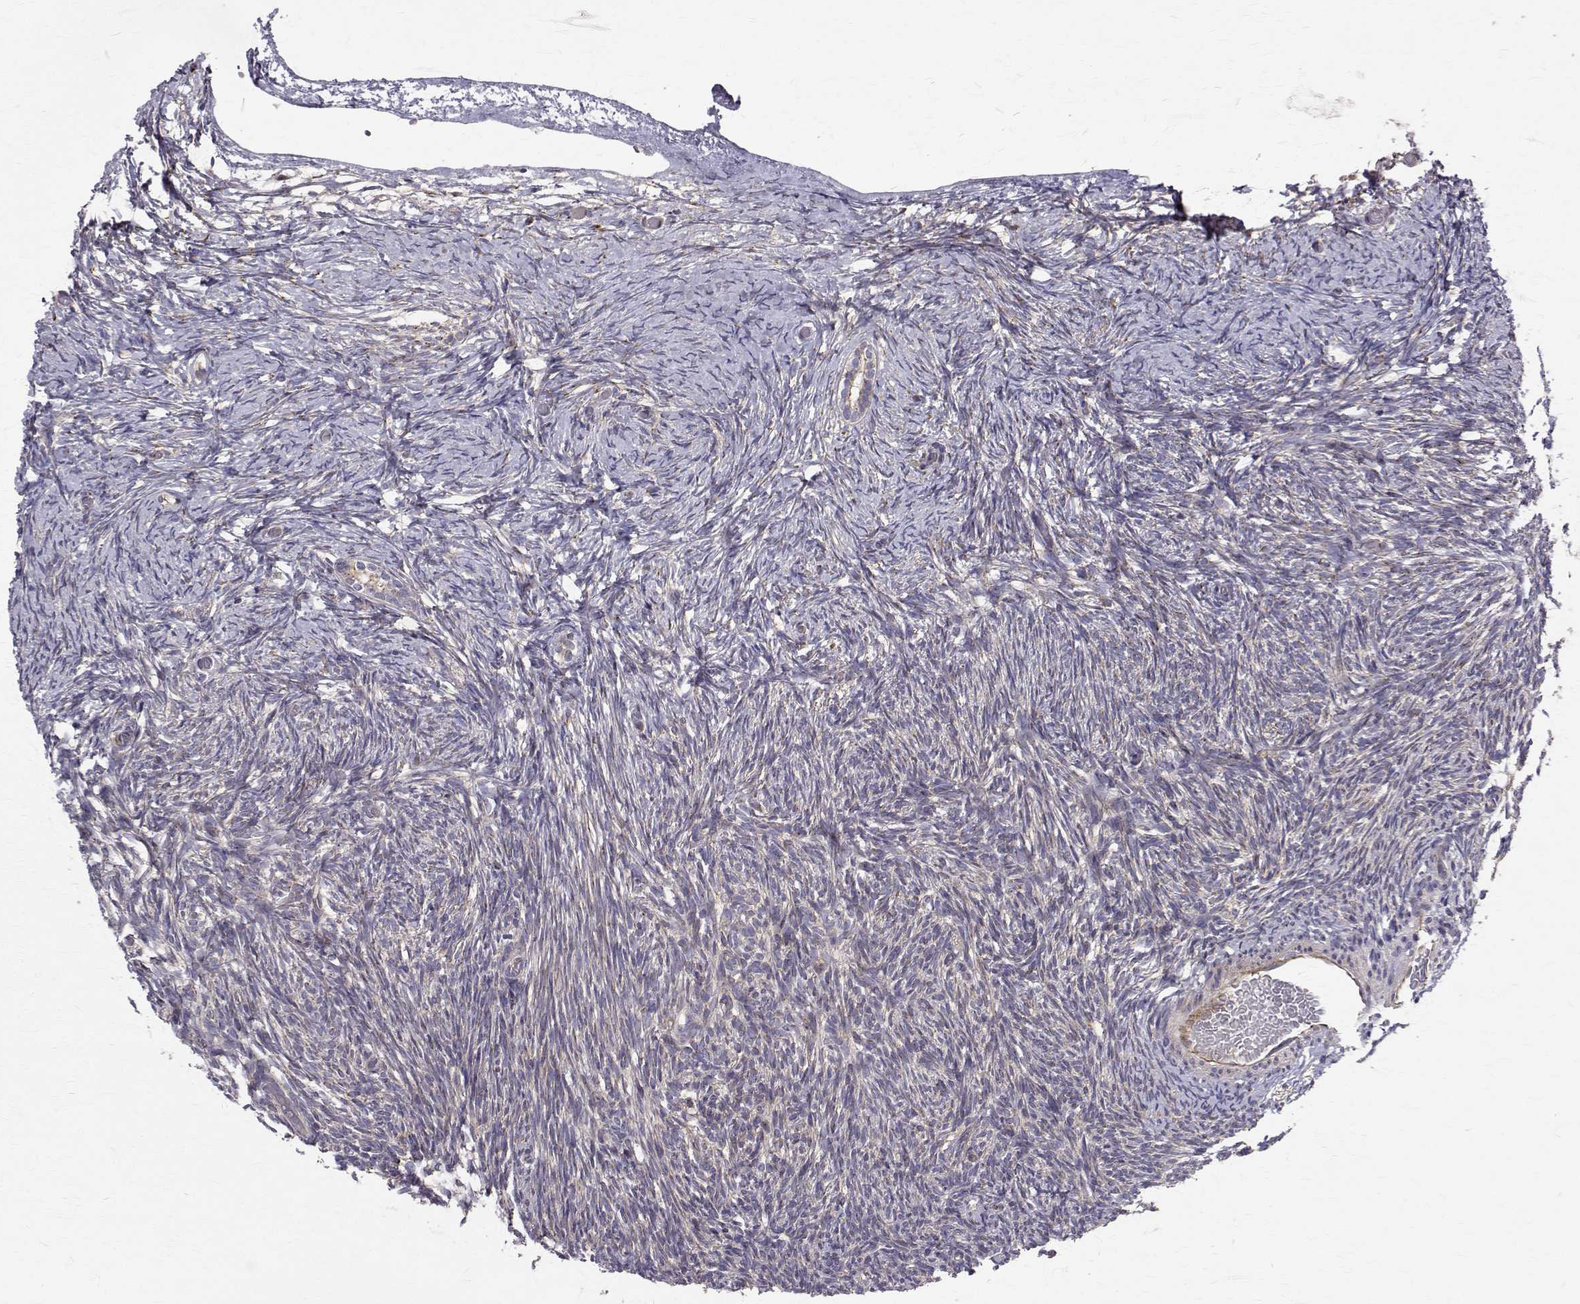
{"staining": {"intensity": "negative", "quantity": "none", "location": "none"}, "tissue": "ovary", "cell_type": "Follicle cells", "image_type": "normal", "snomed": [{"axis": "morphology", "description": "Normal tissue, NOS"}, {"axis": "topography", "description": "Ovary"}], "caption": "This is a micrograph of immunohistochemistry (IHC) staining of unremarkable ovary, which shows no expression in follicle cells.", "gene": "ARFGAP1", "patient": {"sex": "female", "age": 39}}